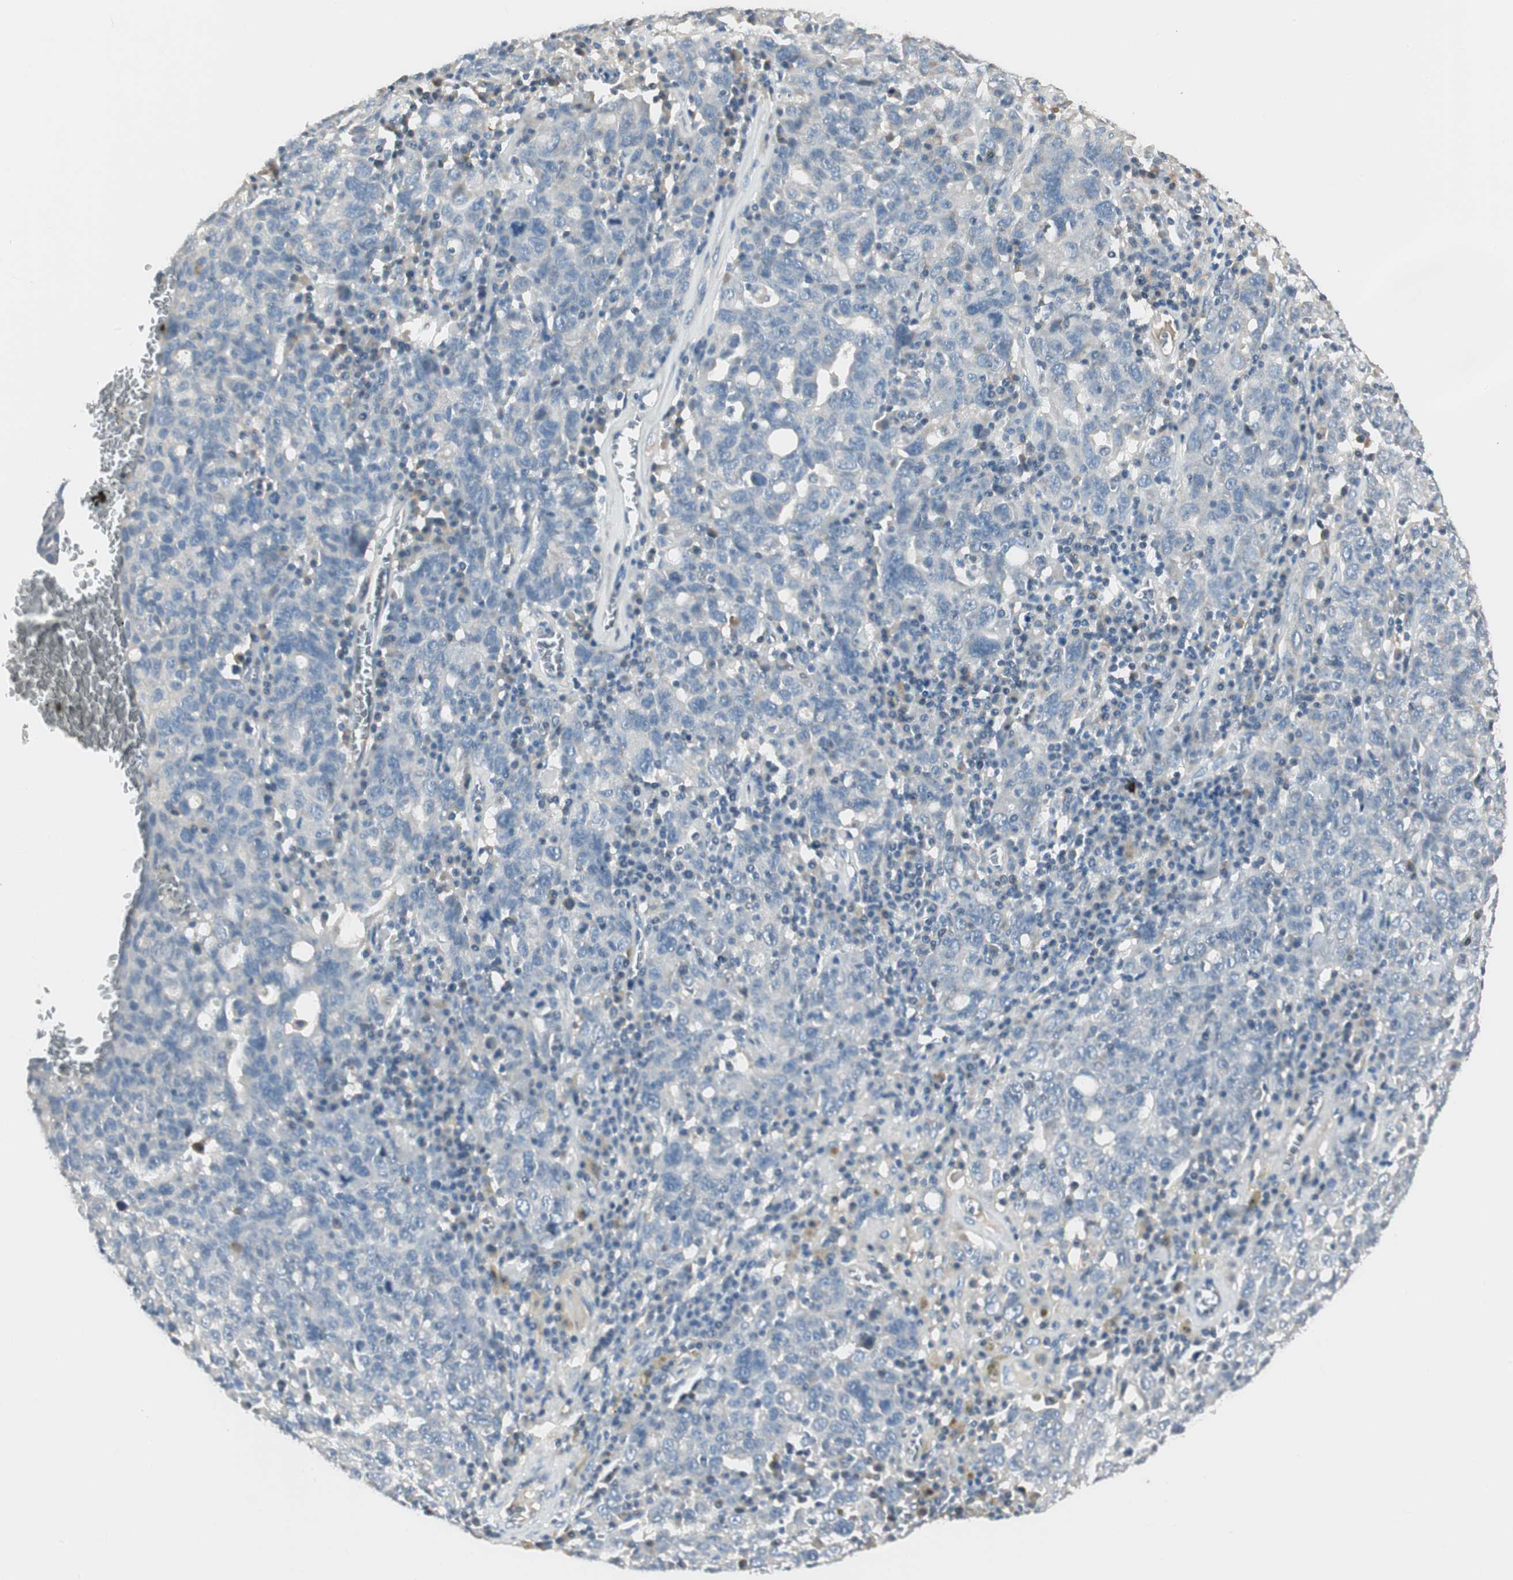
{"staining": {"intensity": "negative", "quantity": "none", "location": "none"}, "tissue": "ovarian cancer", "cell_type": "Tumor cells", "image_type": "cancer", "snomed": [{"axis": "morphology", "description": "Carcinoma, endometroid"}, {"axis": "topography", "description": "Ovary"}], "caption": "Protein analysis of ovarian cancer (endometroid carcinoma) shows no significant positivity in tumor cells.", "gene": "SPINK4", "patient": {"sex": "female", "age": 62}}